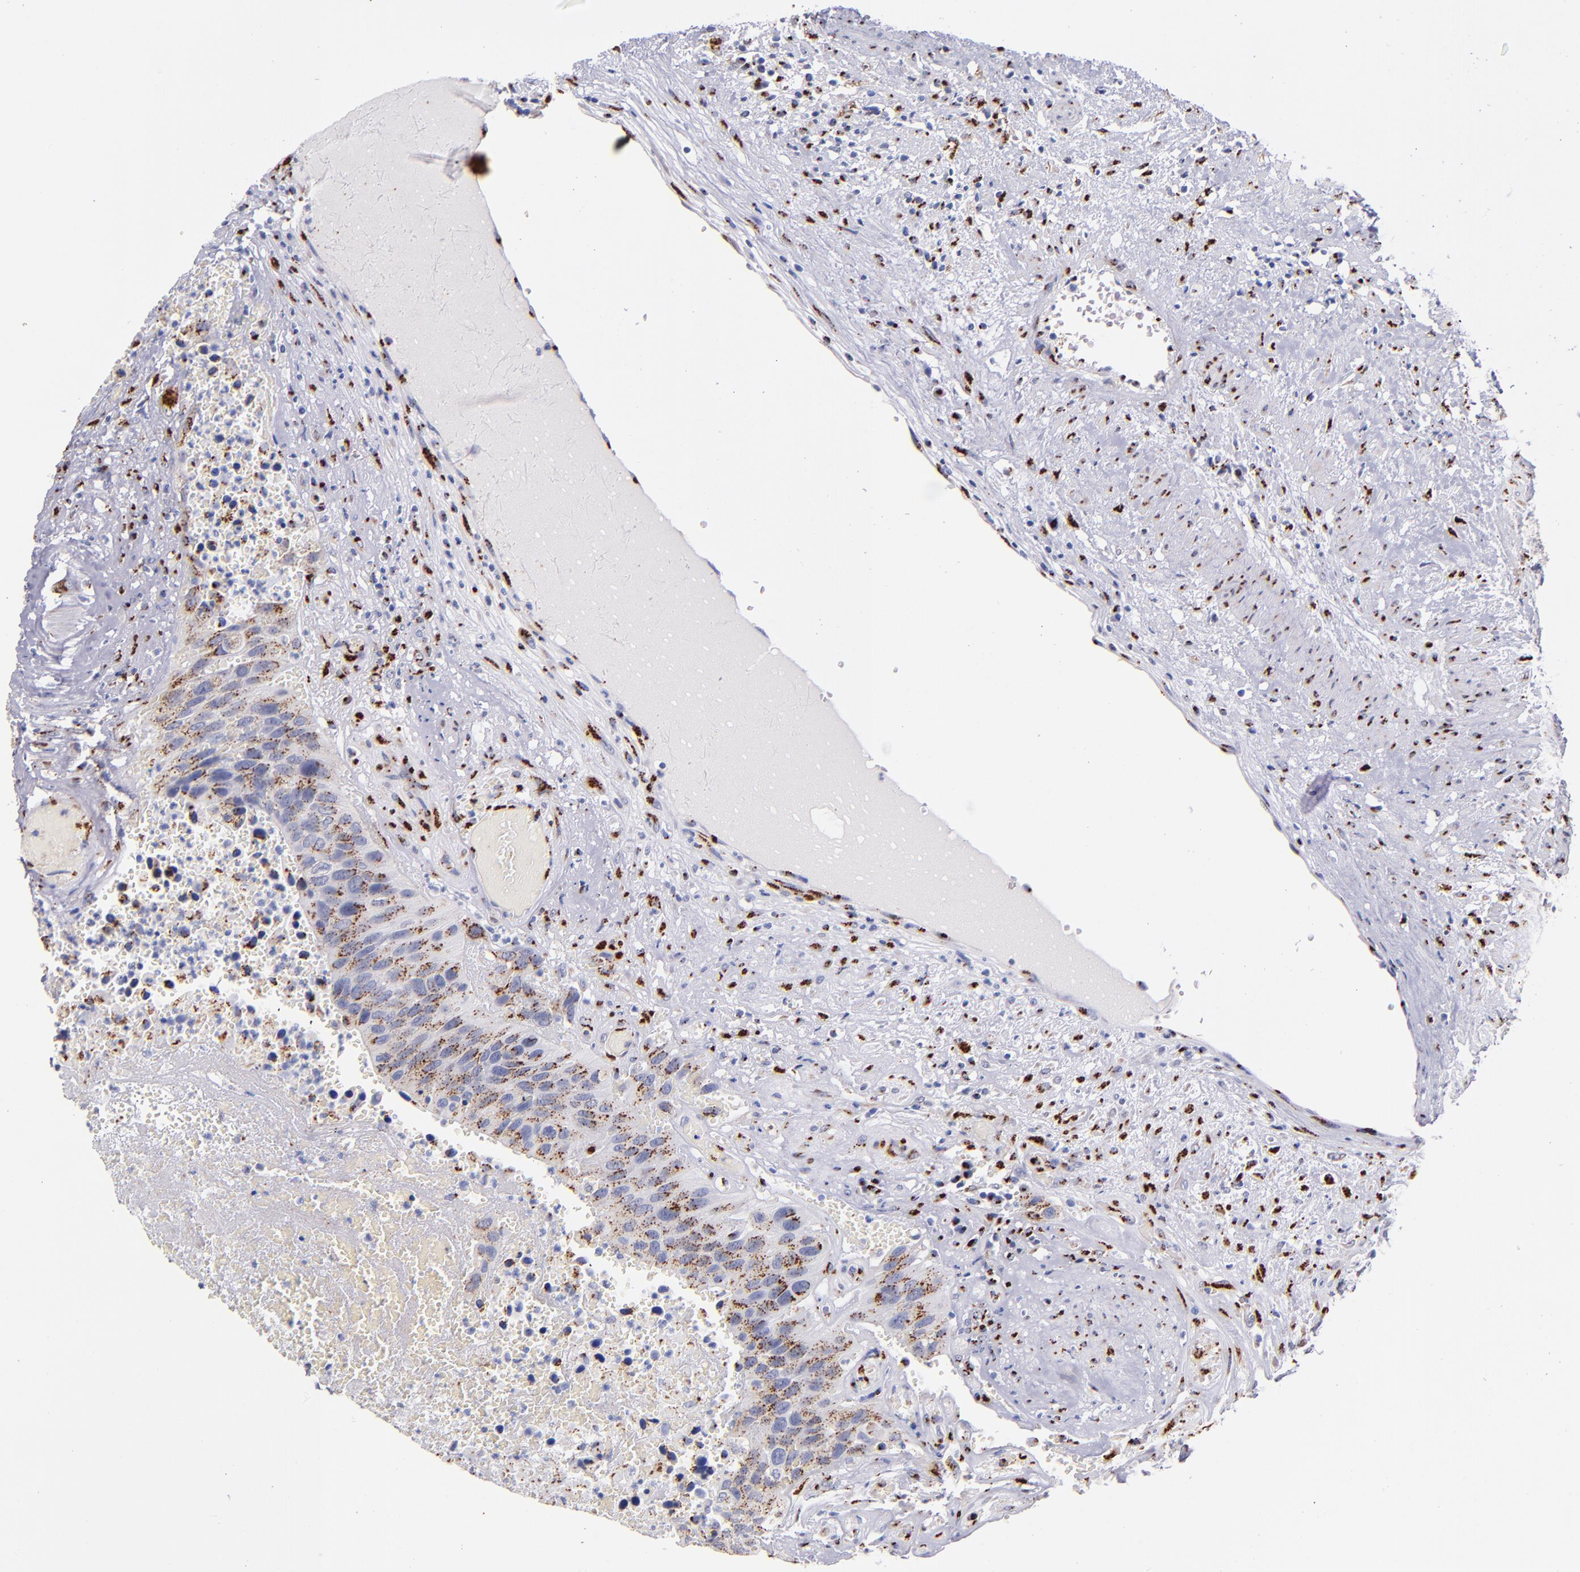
{"staining": {"intensity": "weak", "quantity": ">75%", "location": "cytoplasmic/membranous"}, "tissue": "urothelial cancer", "cell_type": "Tumor cells", "image_type": "cancer", "snomed": [{"axis": "morphology", "description": "Urothelial carcinoma, High grade"}, {"axis": "topography", "description": "Urinary bladder"}], "caption": "Immunohistochemical staining of human high-grade urothelial carcinoma displays low levels of weak cytoplasmic/membranous protein staining in approximately >75% of tumor cells. (Stains: DAB in brown, nuclei in blue, Microscopy: brightfield microscopy at high magnification).", "gene": "GOLIM4", "patient": {"sex": "male", "age": 66}}